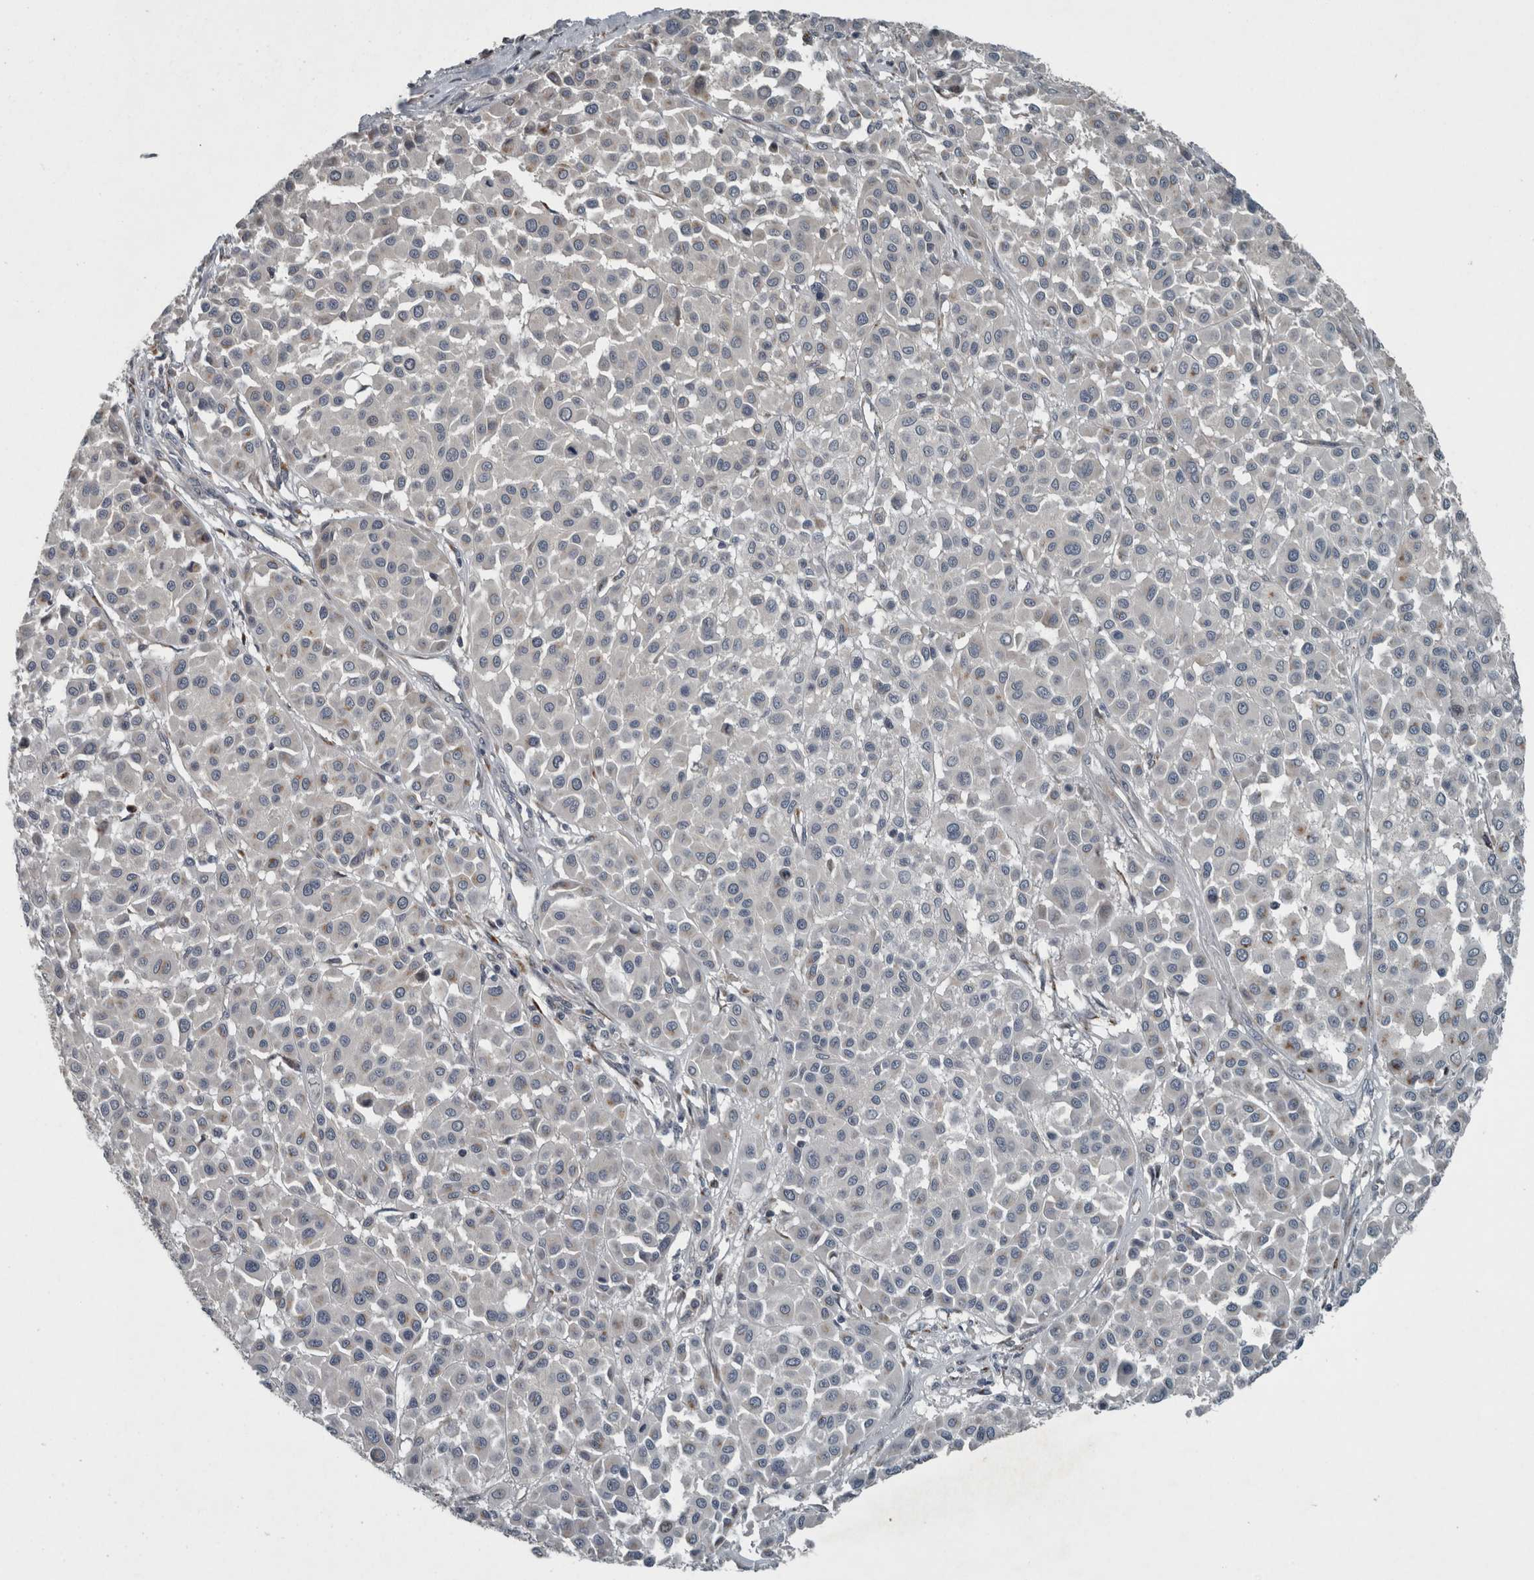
{"staining": {"intensity": "negative", "quantity": "none", "location": "none"}, "tissue": "melanoma", "cell_type": "Tumor cells", "image_type": "cancer", "snomed": [{"axis": "morphology", "description": "Malignant melanoma, Metastatic site"}, {"axis": "topography", "description": "Soft tissue"}], "caption": "DAB immunohistochemical staining of human melanoma displays no significant staining in tumor cells.", "gene": "ZNF345", "patient": {"sex": "male", "age": 41}}